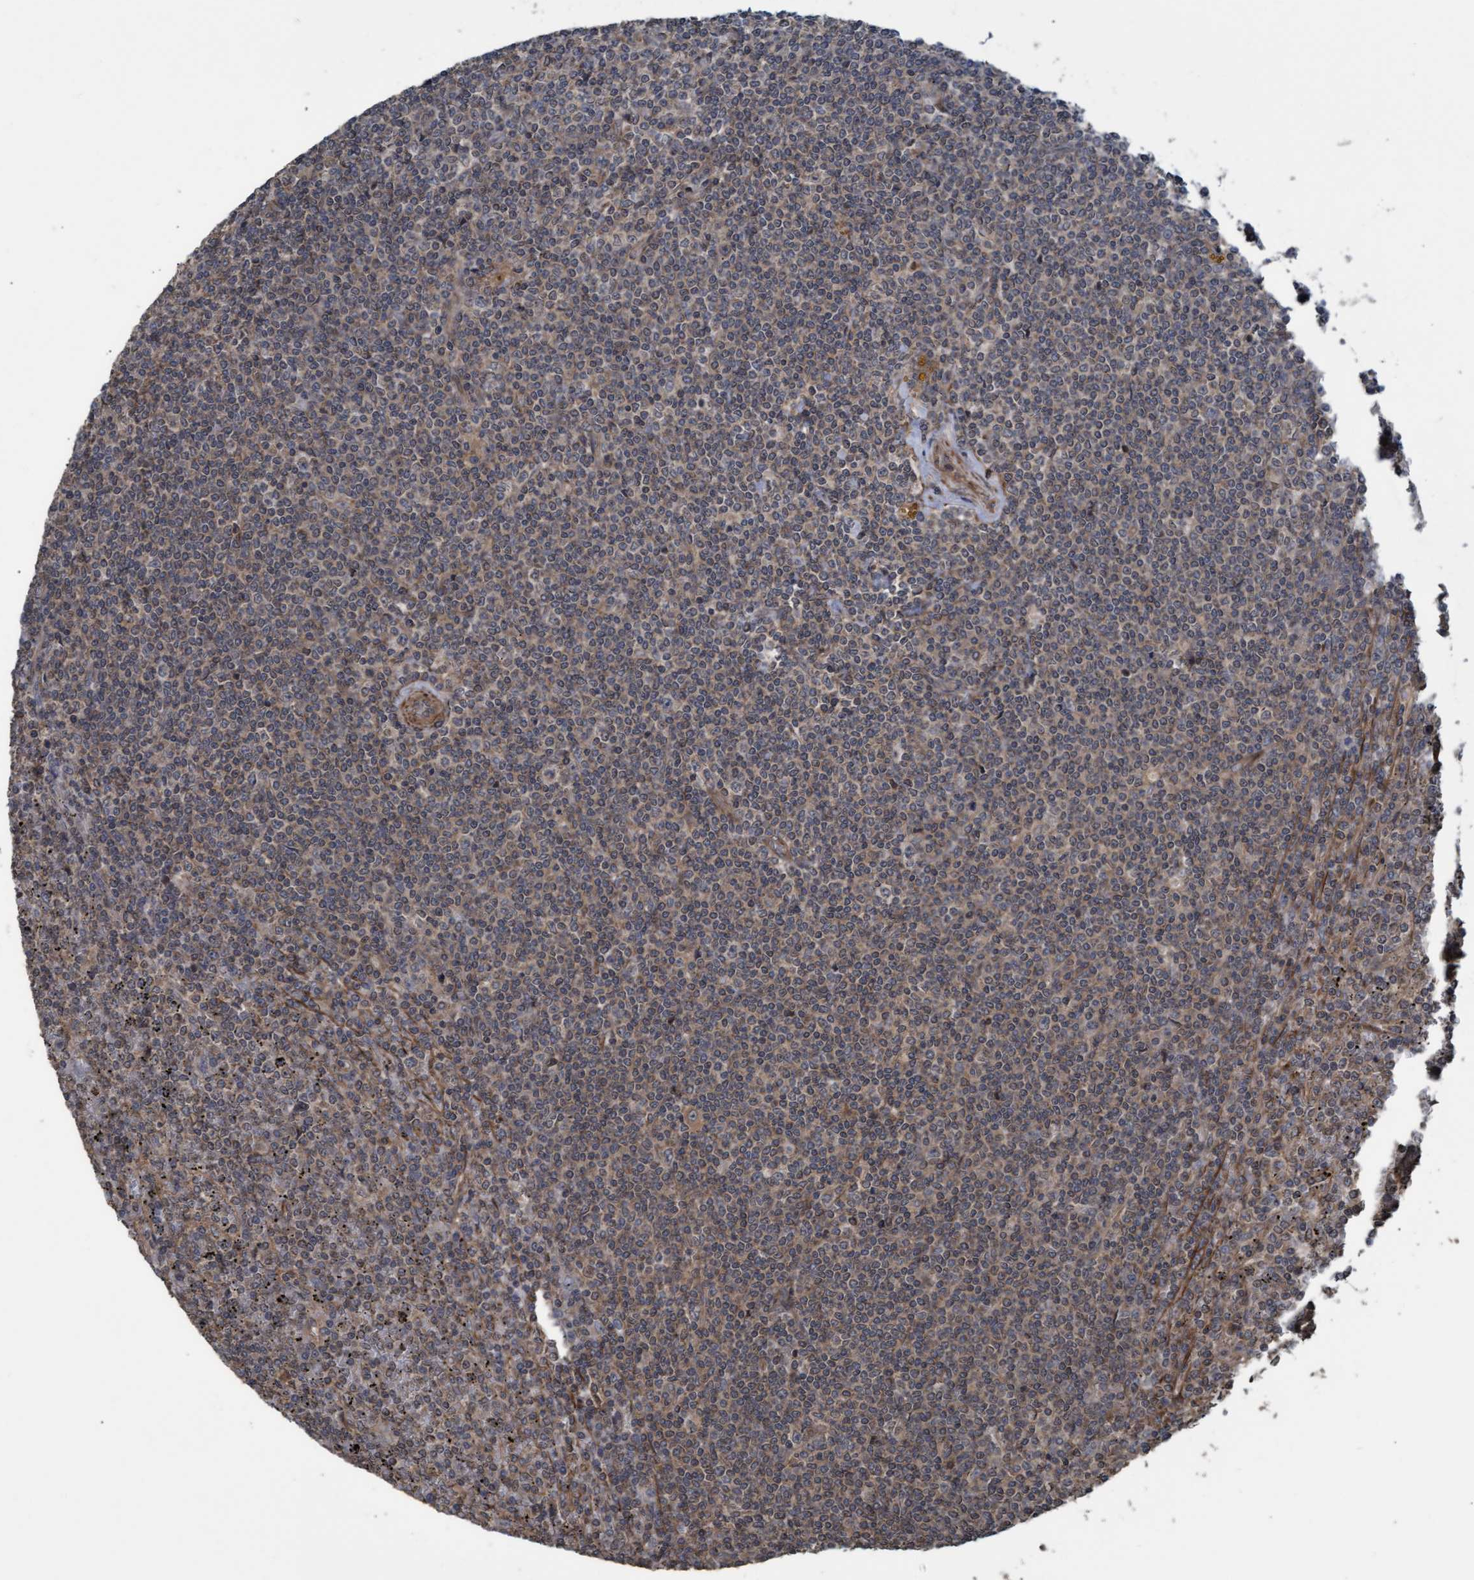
{"staining": {"intensity": "weak", "quantity": "25%-75%", "location": "cytoplasmic/membranous"}, "tissue": "lymphoma", "cell_type": "Tumor cells", "image_type": "cancer", "snomed": [{"axis": "morphology", "description": "Malignant lymphoma, non-Hodgkin's type, Low grade"}, {"axis": "topography", "description": "Spleen"}], "caption": "Immunohistochemistry histopathology image of lymphoma stained for a protein (brown), which reveals low levels of weak cytoplasmic/membranous staining in approximately 25%-75% of tumor cells.", "gene": "GGT6", "patient": {"sex": "female", "age": 19}}